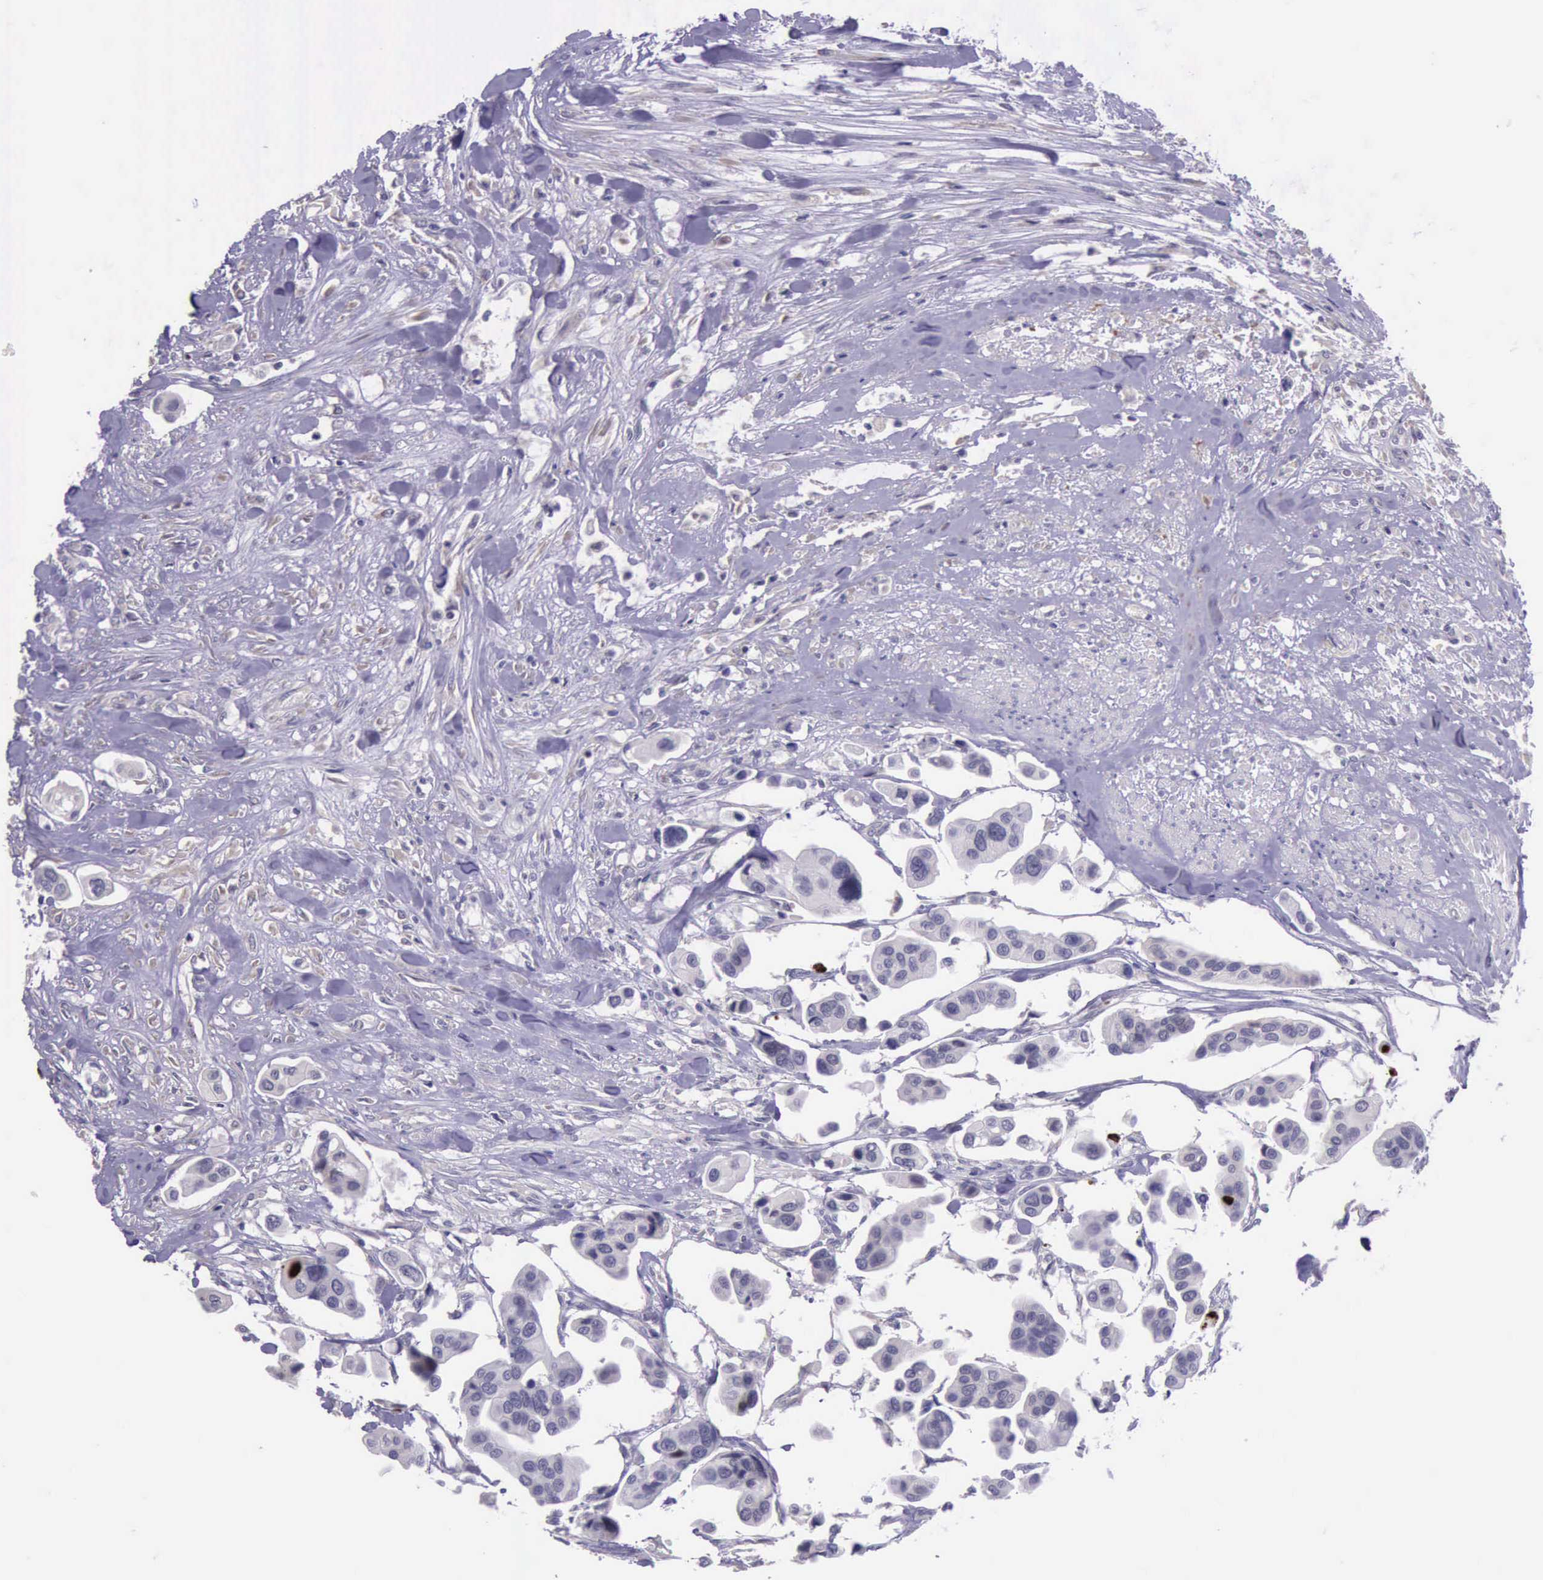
{"staining": {"intensity": "strong", "quantity": "<25%", "location": "nuclear"}, "tissue": "urothelial cancer", "cell_type": "Tumor cells", "image_type": "cancer", "snomed": [{"axis": "morphology", "description": "Adenocarcinoma, NOS"}, {"axis": "topography", "description": "Urinary bladder"}], "caption": "Protein expression analysis of urothelial cancer shows strong nuclear positivity in about <25% of tumor cells.", "gene": "PARP1", "patient": {"sex": "male", "age": 61}}